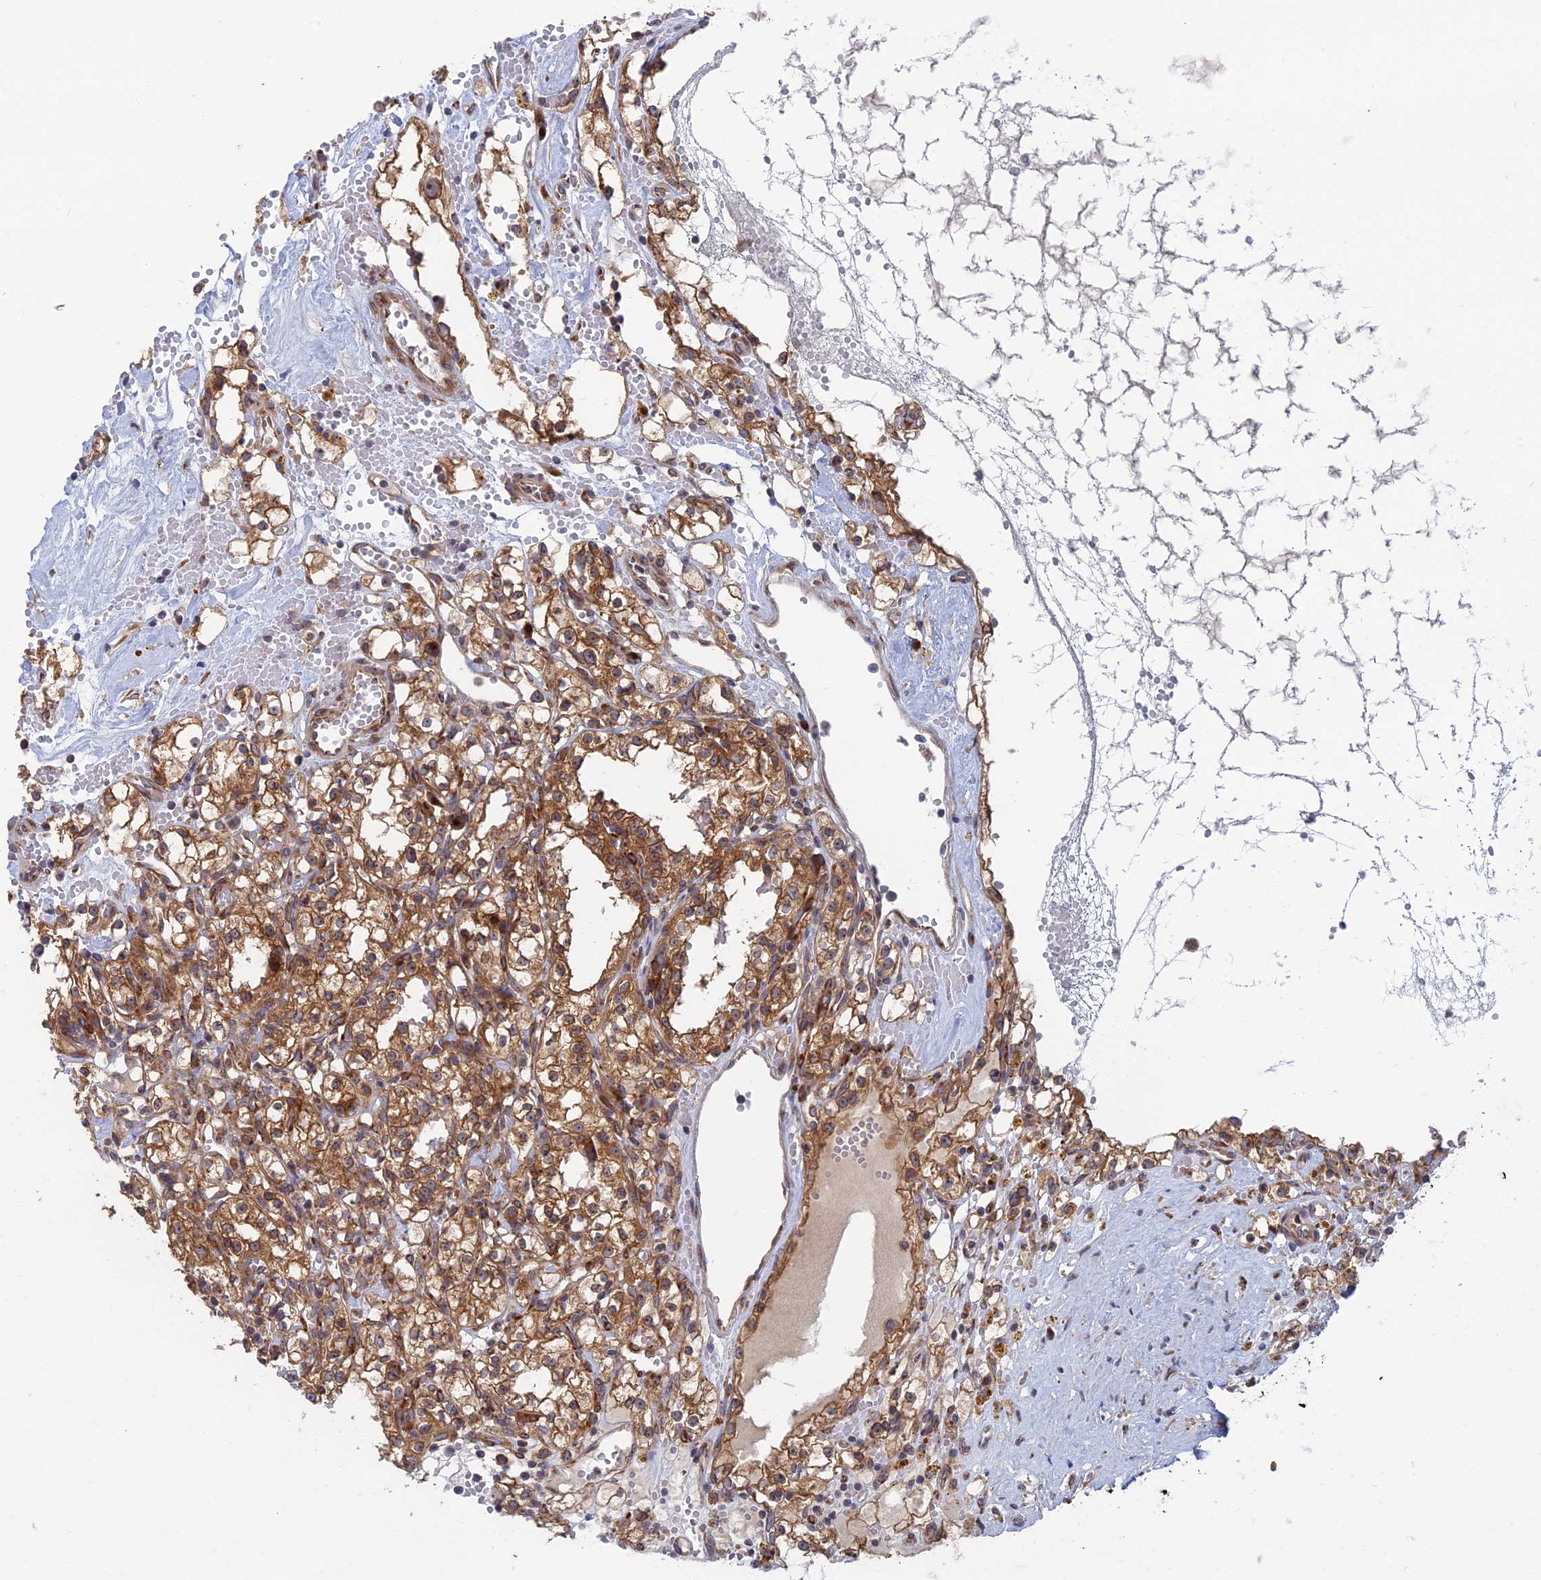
{"staining": {"intensity": "moderate", "quantity": ">75%", "location": "cytoplasmic/membranous"}, "tissue": "renal cancer", "cell_type": "Tumor cells", "image_type": "cancer", "snomed": [{"axis": "morphology", "description": "Adenocarcinoma, NOS"}, {"axis": "topography", "description": "Kidney"}], "caption": "Tumor cells display medium levels of moderate cytoplasmic/membranous positivity in about >75% of cells in renal adenocarcinoma. (Brightfield microscopy of DAB IHC at high magnification).", "gene": "TBC1D30", "patient": {"sex": "male", "age": 56}}